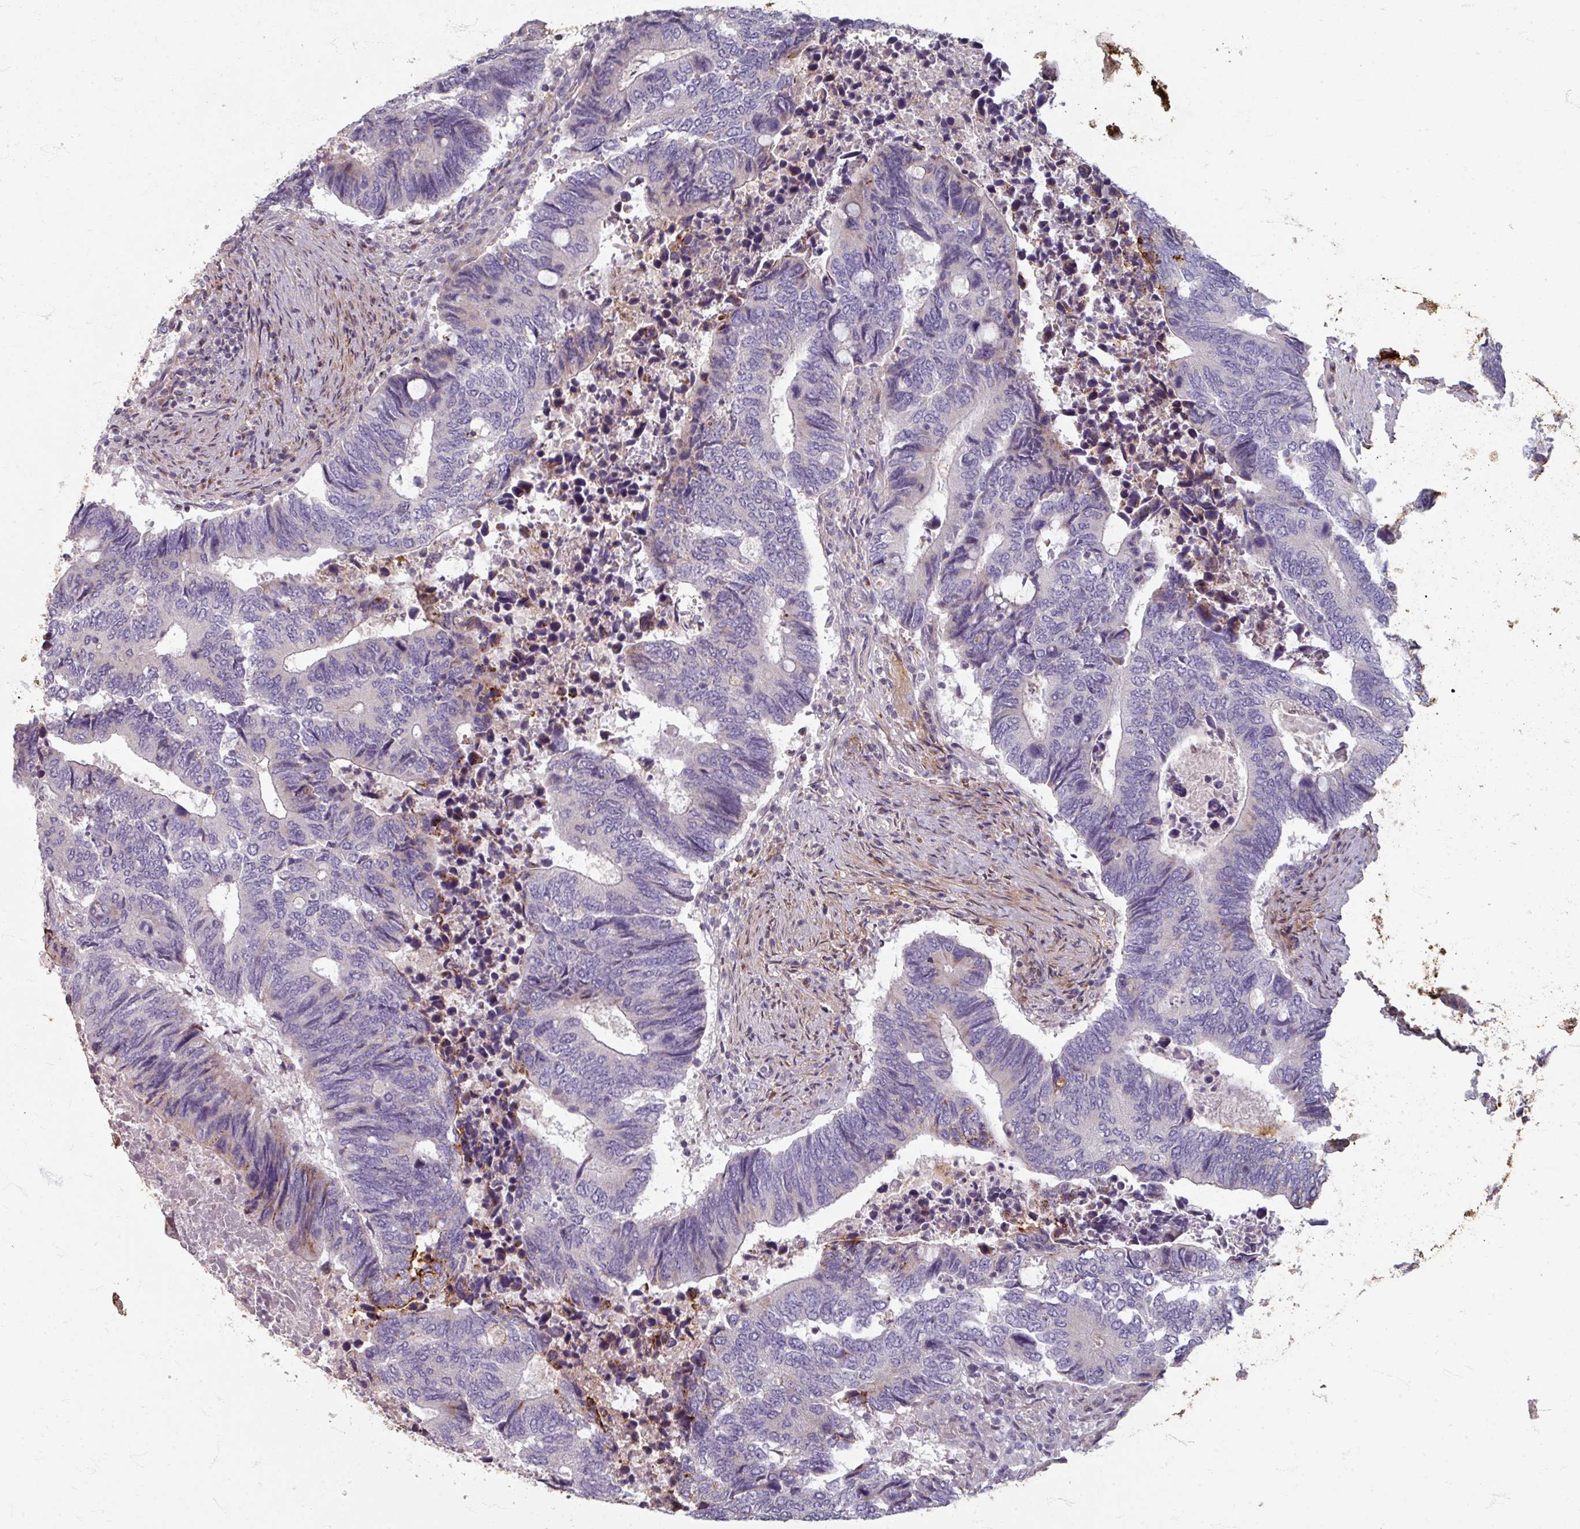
{"staining": {"intensity": "negative", "quantity": "none", "location": "none"}, "tissue": "colorectal cancer", "cell_type": "Tumor cells", "image_type": "cancer", "snomed": [{"axis": "morphology", "description": "Adenocarcinoma, NOS"}, {"axis": "topography", "description": "Colon"}], "caption": "IHC micrograph of human colorectal cancer stained for a protein (brown), which reveals no positivity in tumor cells.", "gene": "GABARAPL1", "patient": {"sex": "male", "age": 87}}